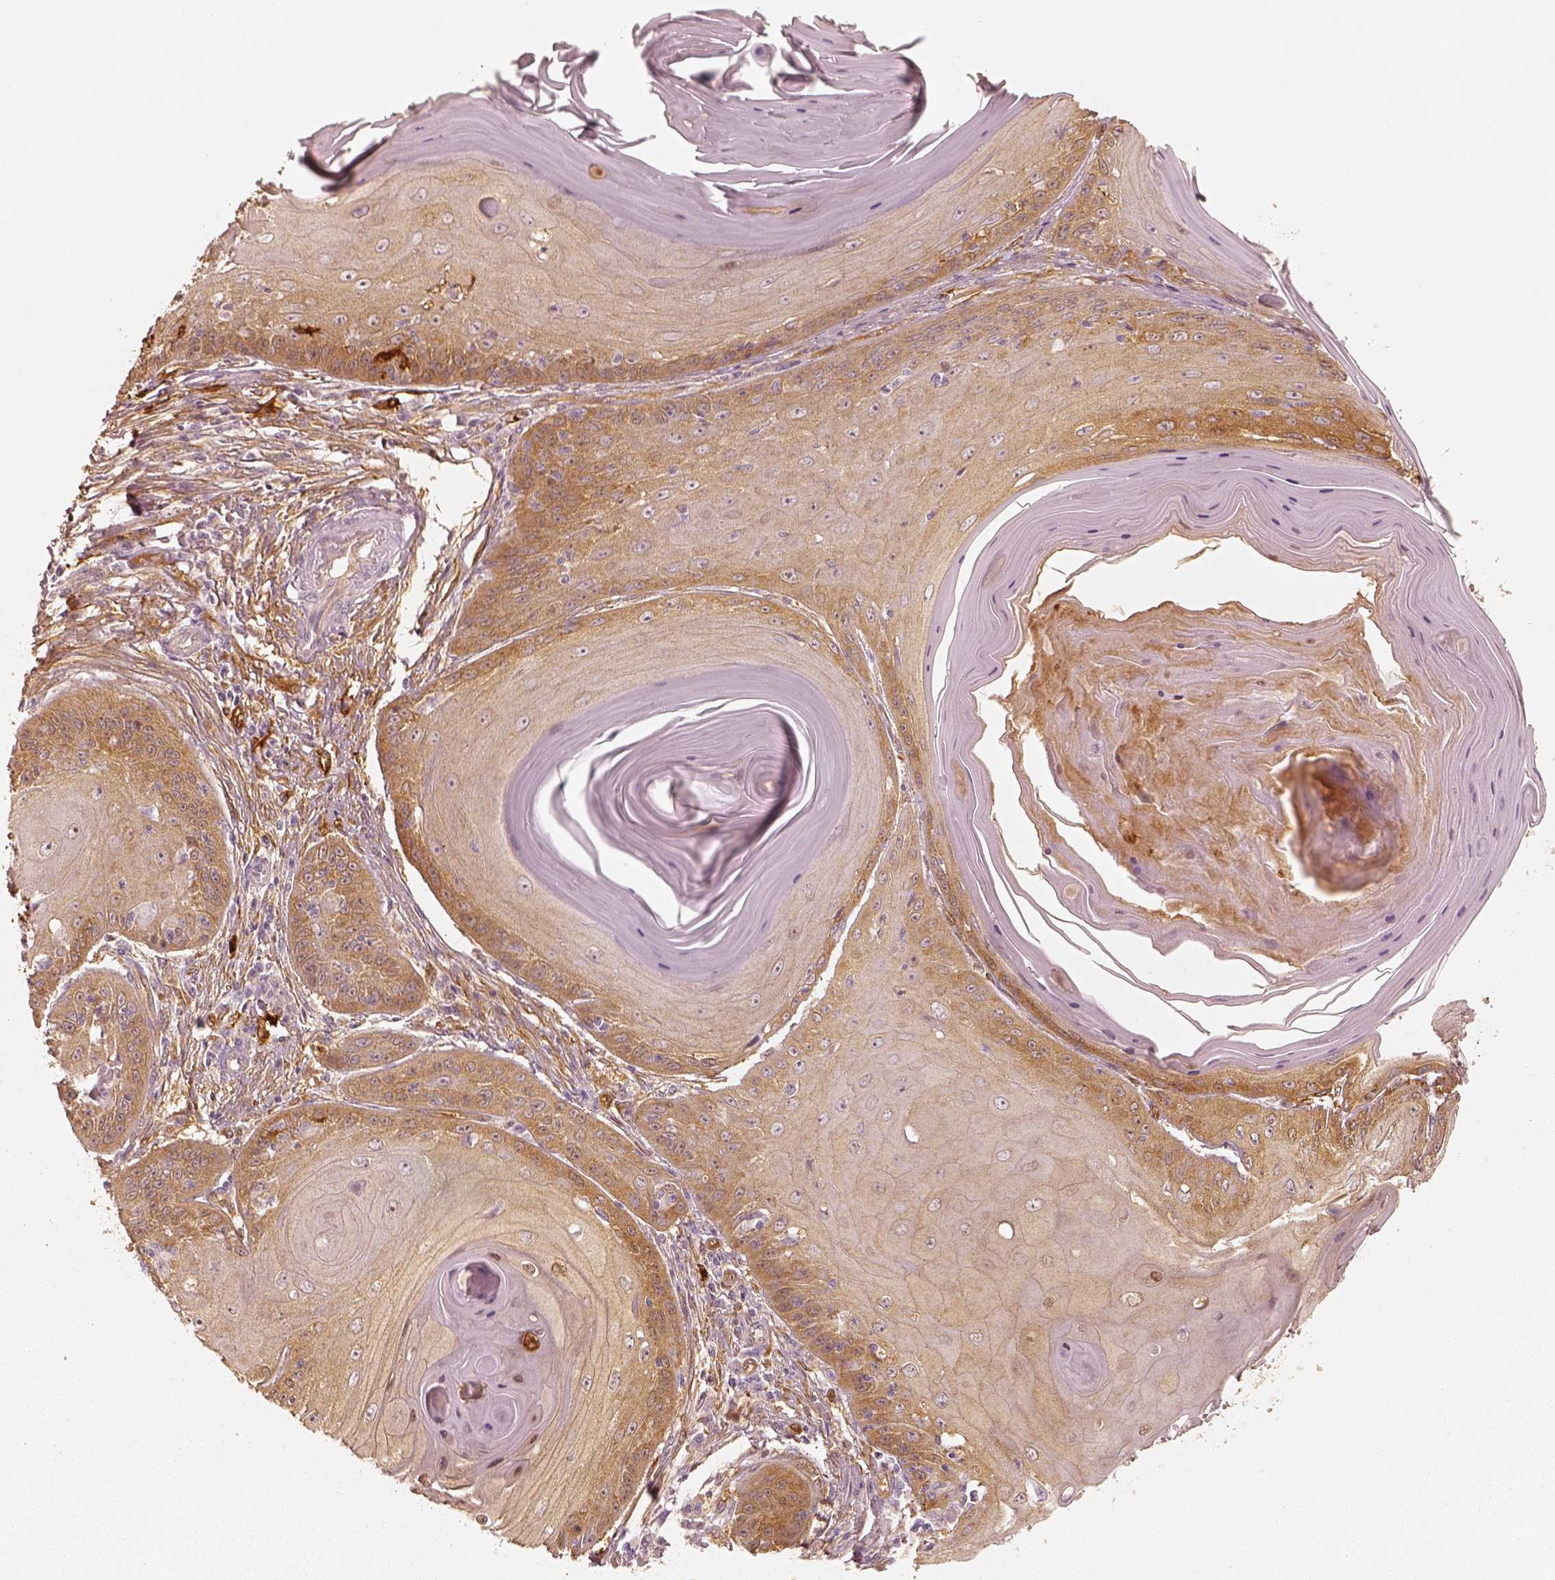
{"staining": {"intensity": "moderate", "quantity": ">75%", "location": "cytoplasmic/membranous"}, "tissue": "skin cancer", "cell_type": "Tumor cells", "image_type": "cancer", "snomed": [{"axis": "morphology", "description": "Squamous cell carcinoma, NOS"}, {"axis": "topography", "description": "Skin"}, {"axis": "topography", "description": "Vulva"}], "caption": "Human skin cancer stained for a protein (brown) exhibits moderate cytoplasmic/membranous positive staining in about >75% of tumor cells.", "gene": "FSCN1", "patient": {"sex": "female", "age": 85}}